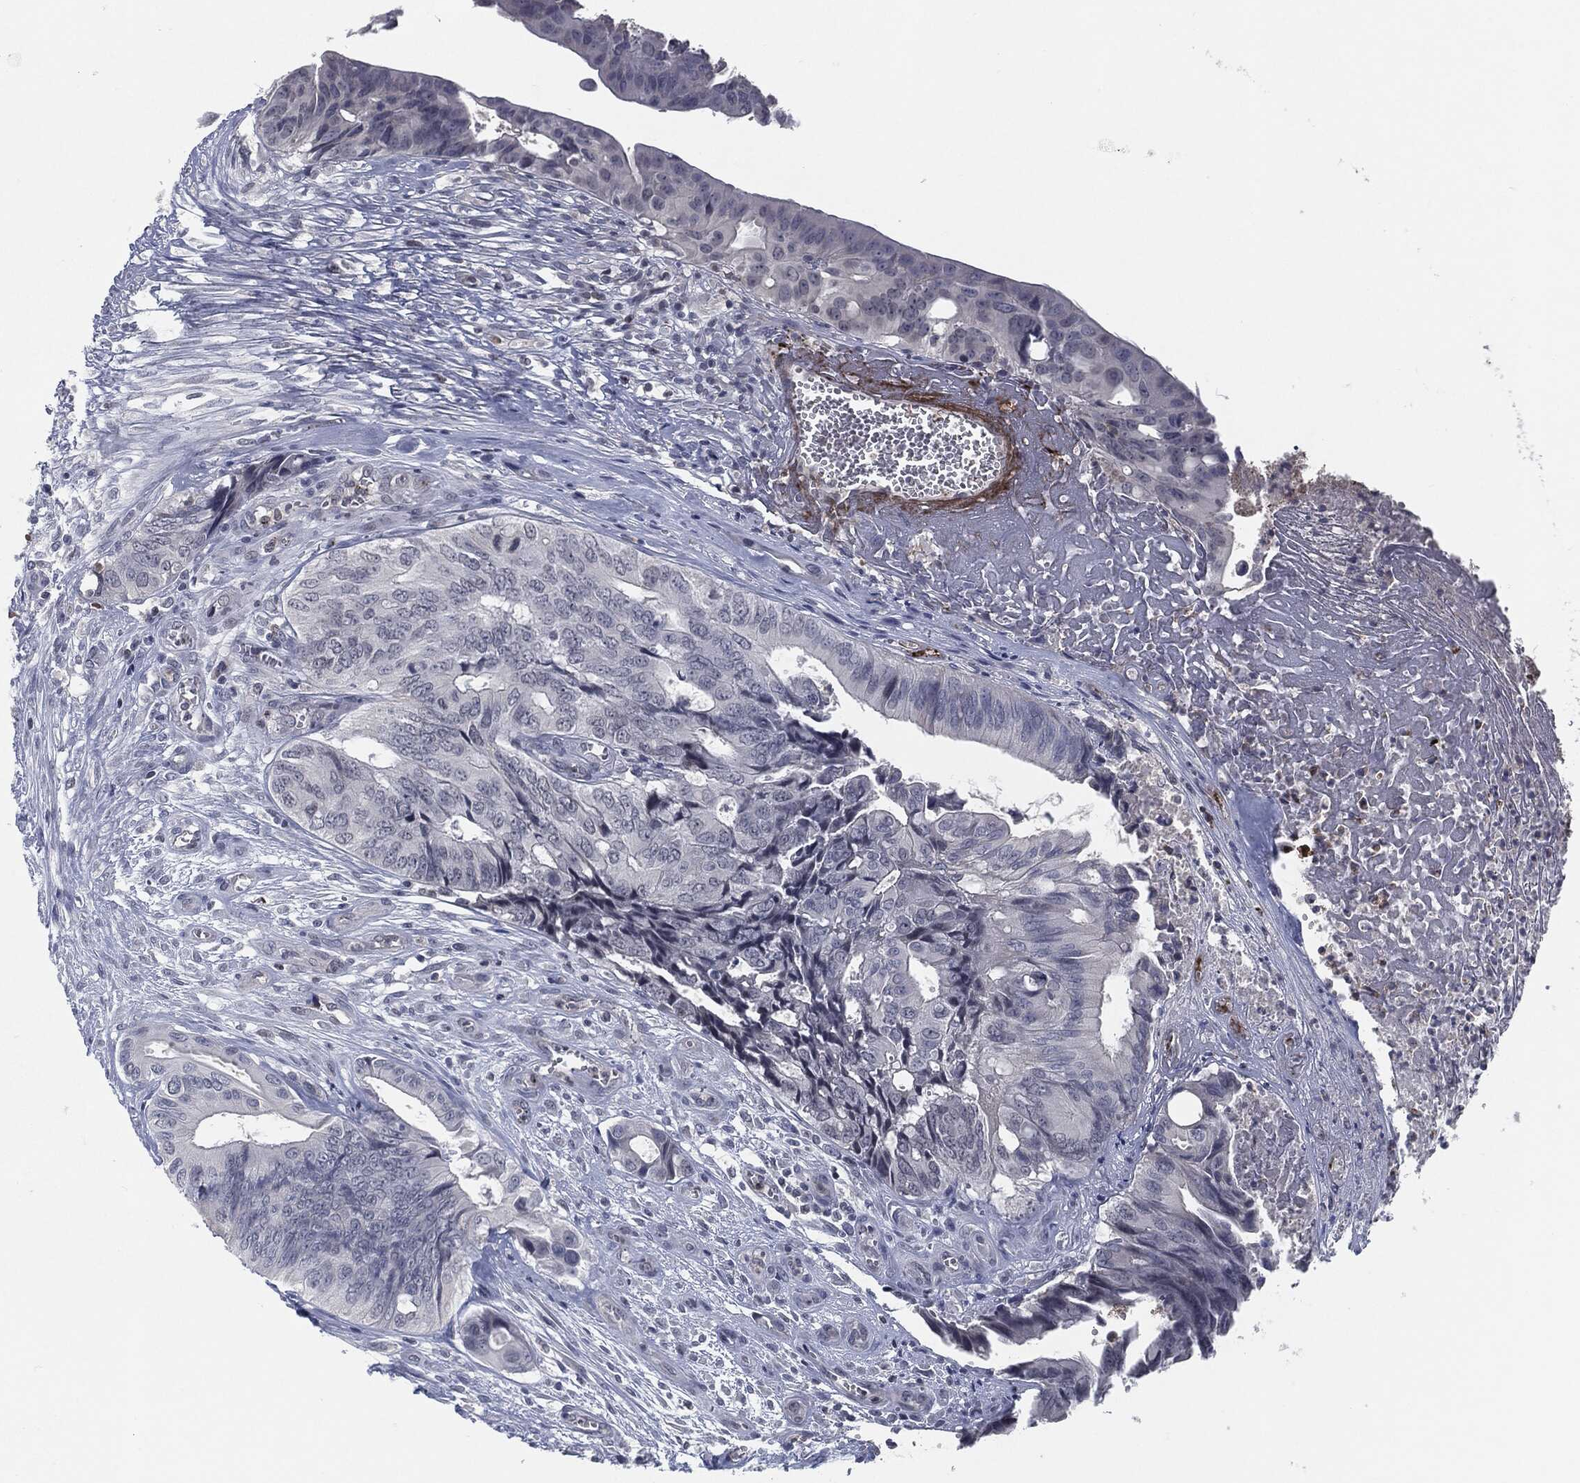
{"staining": {"intensity": "negative", "quantity": "none", "location": "none"}, "tissue": "colorectal cancer", "cell_type": "Tumor cells", "image_type": "cancer", "snomed": [{"axis": "morphology", "description": "Normal tissue, NOS"}, {"axis": "morphology", "description": "Adenocarcinoma, NOS"}, {"axis": "topography", "description": "Colon"}], "caption": "The histopathology image exhibits no significant positivity in tumor cells of colorectal cancer (adenocarcinoma).", "gene": "PROM1", "patient": {"sex": "male", "age": 65}}